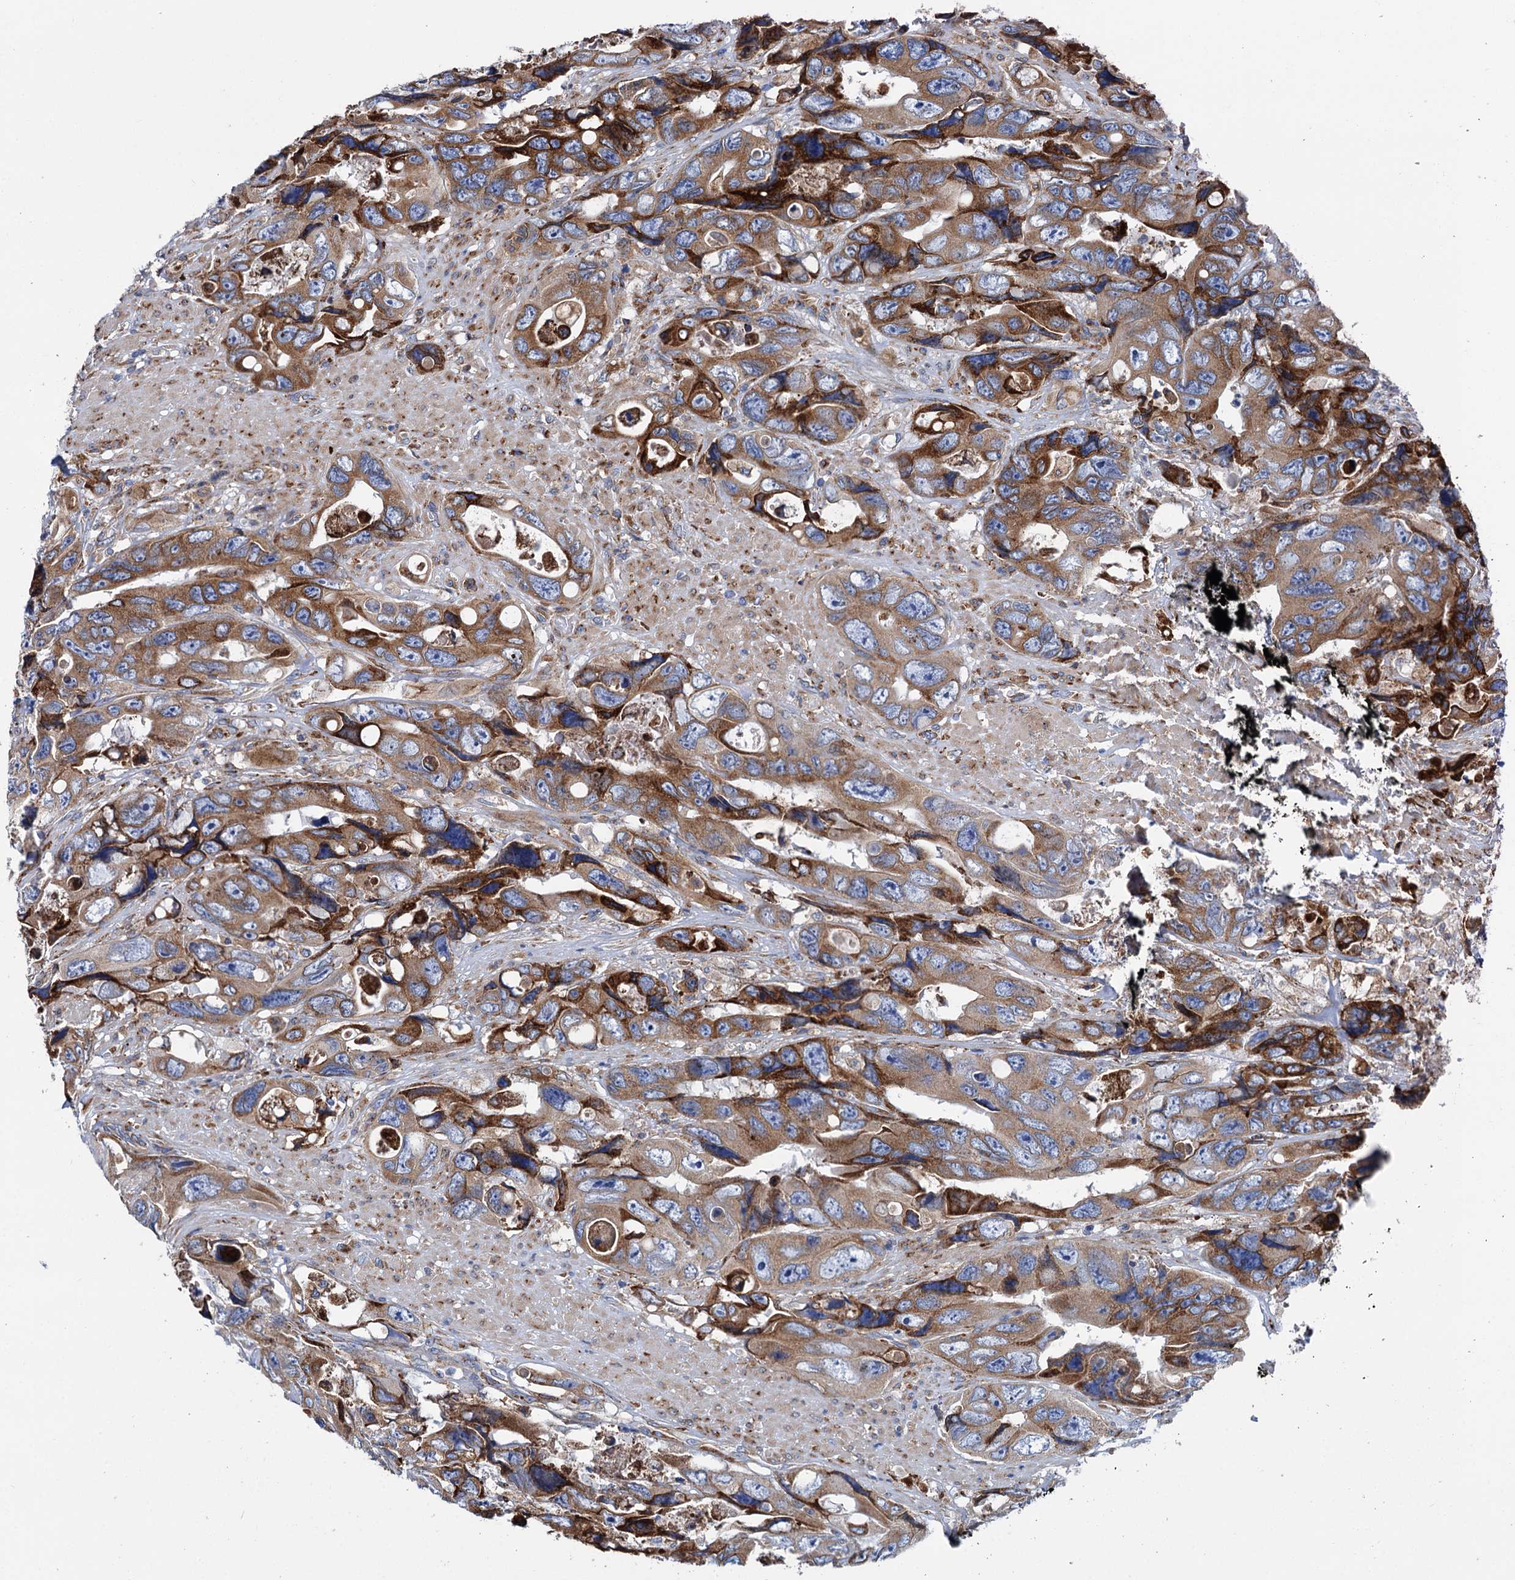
{"staining": {"intensity": "strong", "quantity": ">75%", "location": "cytoplasmic/membranous"}, "tissue": "colorectal cancer", "cell_type": "Tumor cells", "image_type": "cancer", "snomed": [{"axis": "morphology", "description": "Adenocarcinoma, NOS"}, {"axis": "topography", "description": "Rectum"}], "caption": "Human adenocarcinoma (colorectal) stained for a protein (brown) shows strong cytoplasmic/membranous positive staining in approximately >75% of tumor cells.", "gene": "SHE", "patient": {"sex": "male", "age": 57}}